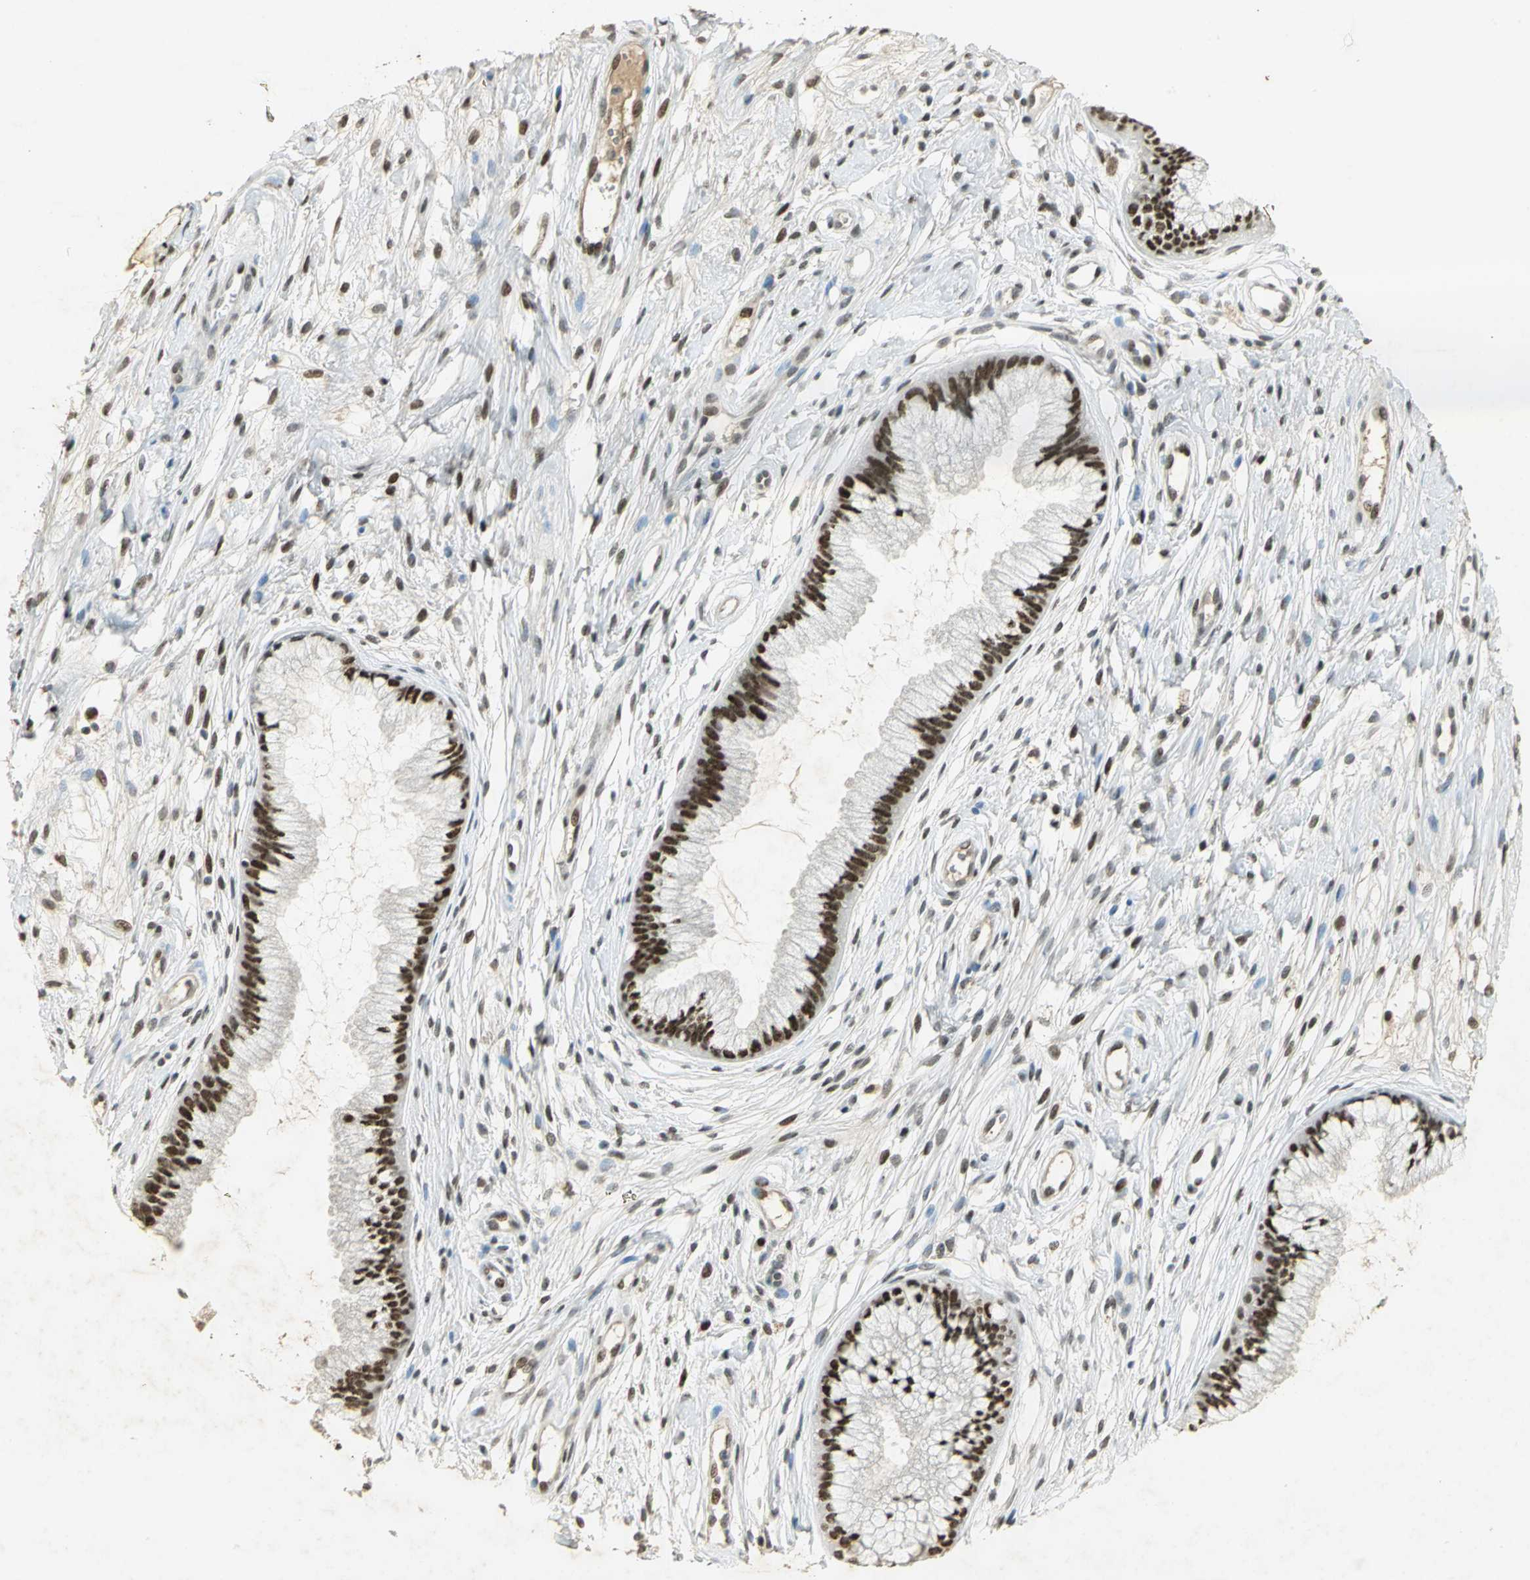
{"staining": {"intensity": "strong", "quantity": ">75%", "location": "nuclear"}, "tissue": "cervix", "cell_type": "Glandular cells", "image_type": "normal", "snomed": [{"axis": "morphology", "description": "Normal tissue, NOS"}, {"axis": "topography", "description": "Cervix"}], "caption": "This micrograph demonstrates immunohistochemistry (IHC) staining of unremarkable human cervix, with high strong nuclear expression in approximately >75% of glandular cells.", "gene": "AK6", "patient": {"sex": "female", "age": 39}}